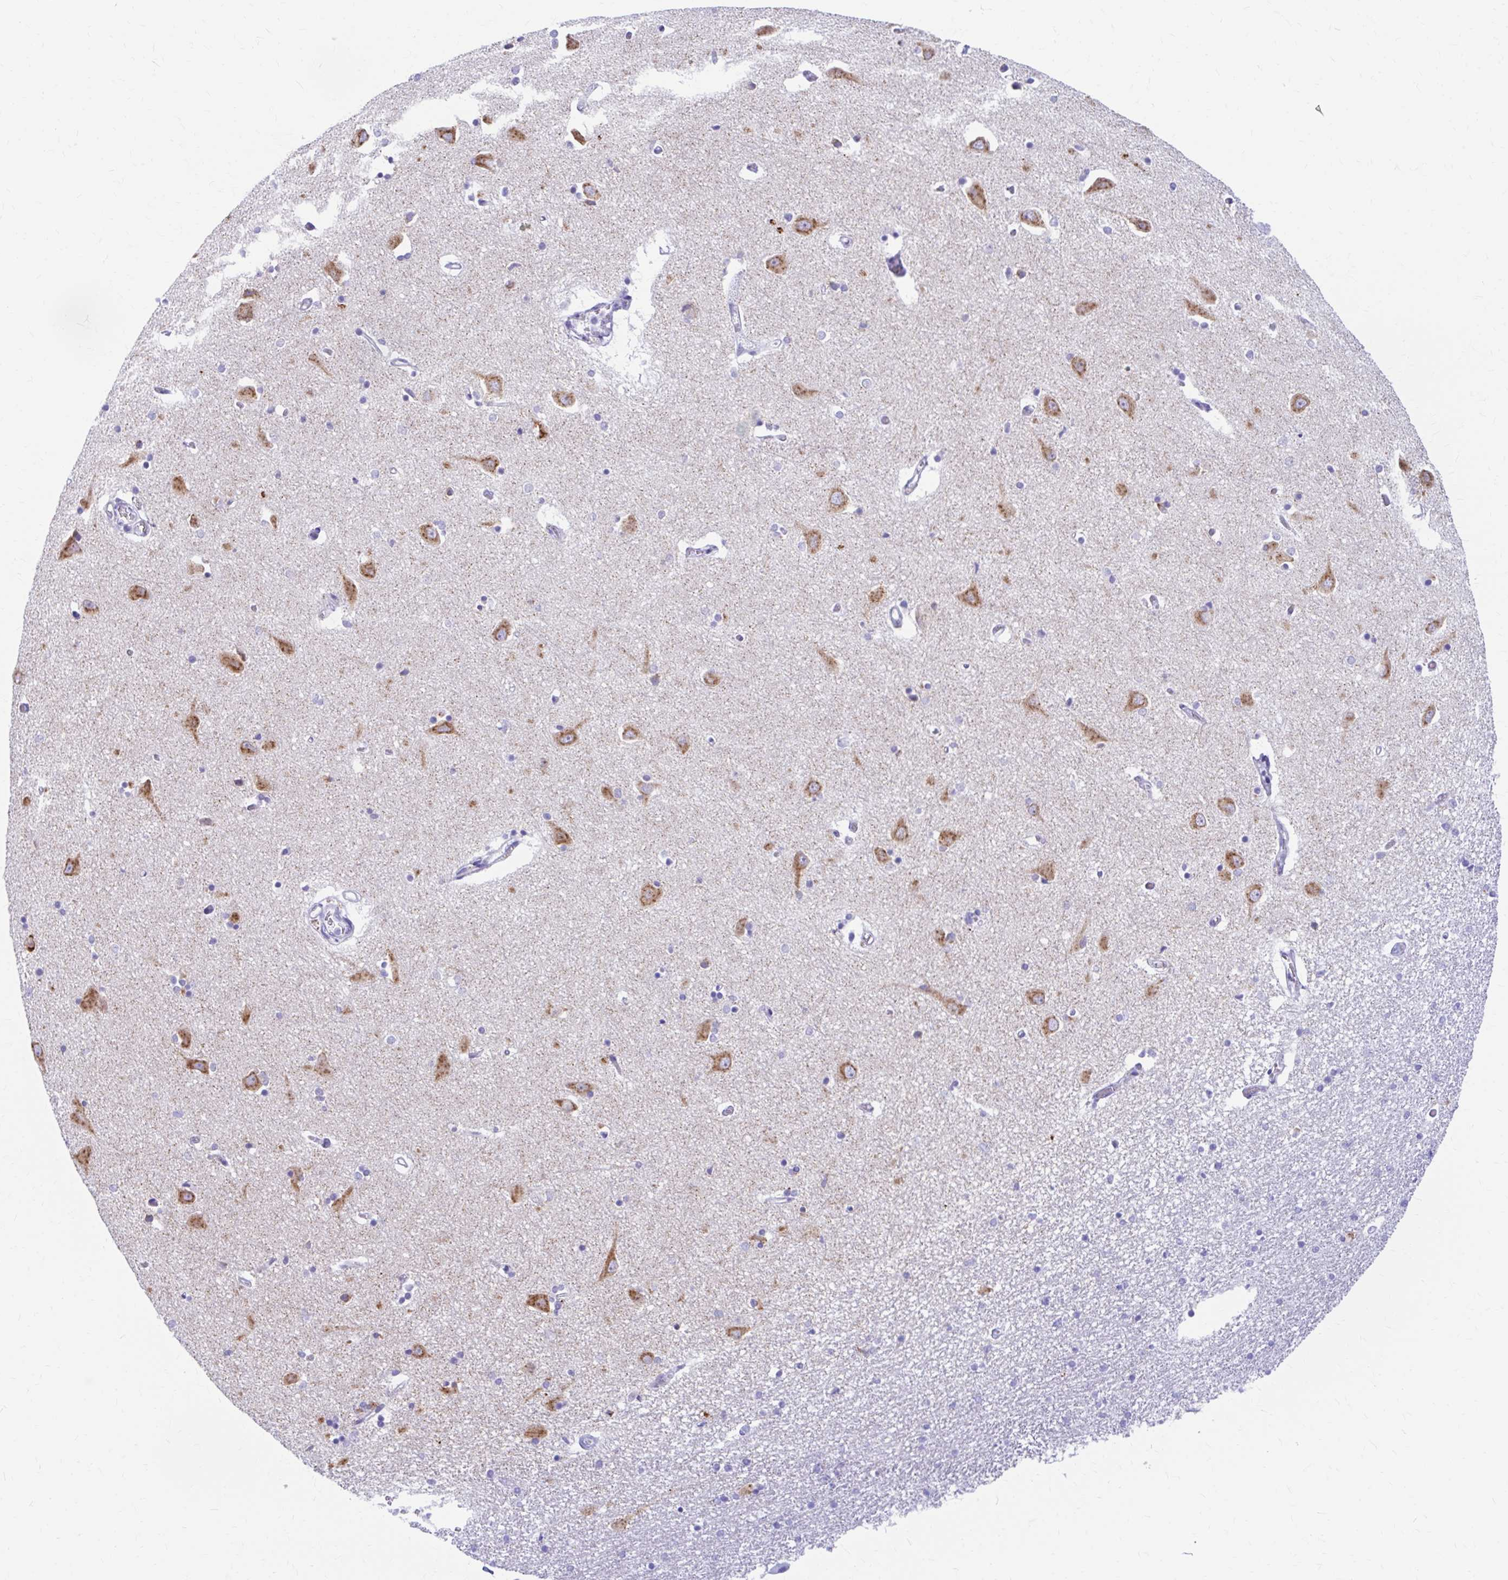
{"staining": {"intensity": "negative", "quantity": "none", "location": "none"}, "tissue": "caudate", "cell_type": "Glial cells", "image_type": "normal", "snomed": [{"axis": "morphology", "description": "Normal tissue, NOS"}, {"axis": "topography", "description": "Lateral ventricle wall"}, {"axis": "topography", "description": "Hippocampus"}], "caption": "DAB immunohistochemical staining of normal human caudate exhibits no significant staining in glial cells.", "gene": "NSG2", "patient": {"sex": "female", "age": 63}}